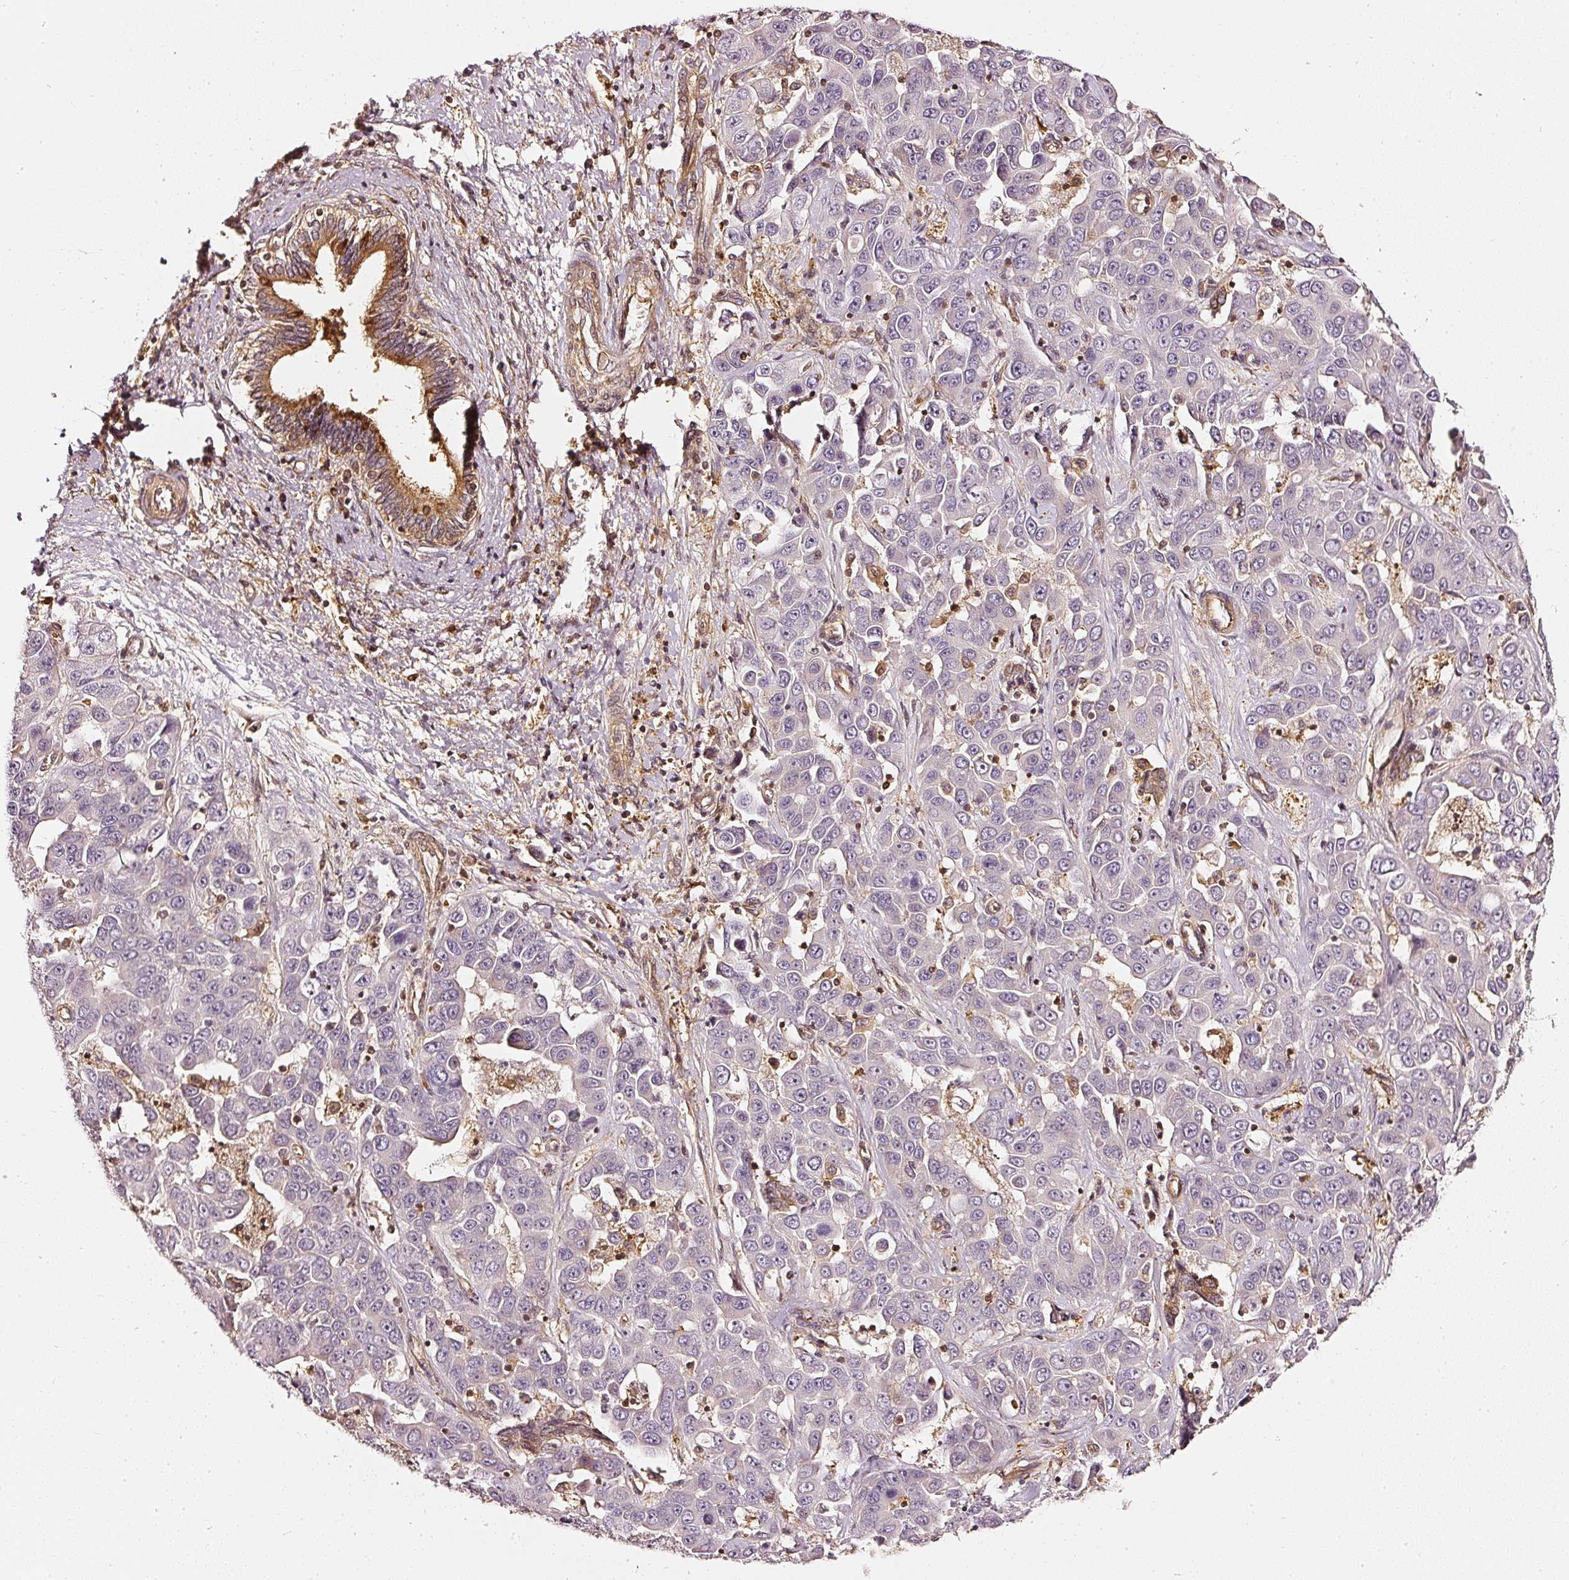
{"staining": {"intensity": "negative", "quantity": "none", "location": "none"}, "tissue": "liver cancer", "cell_type": "Tumor cells", "image_type": "cancer", "snomed": [{"axis": "morphology", "description": "Cholangiocarcinoma"}, {"axis": "topography", "description": "Liver"}], "caption": "Human liver cholangiocarcinoma stained for a protein using immunohistochemistry (IHC) shows no expression in tumor cells.", "gene": "ASMTL", "patient": {"sex": "female", "age": 52}}